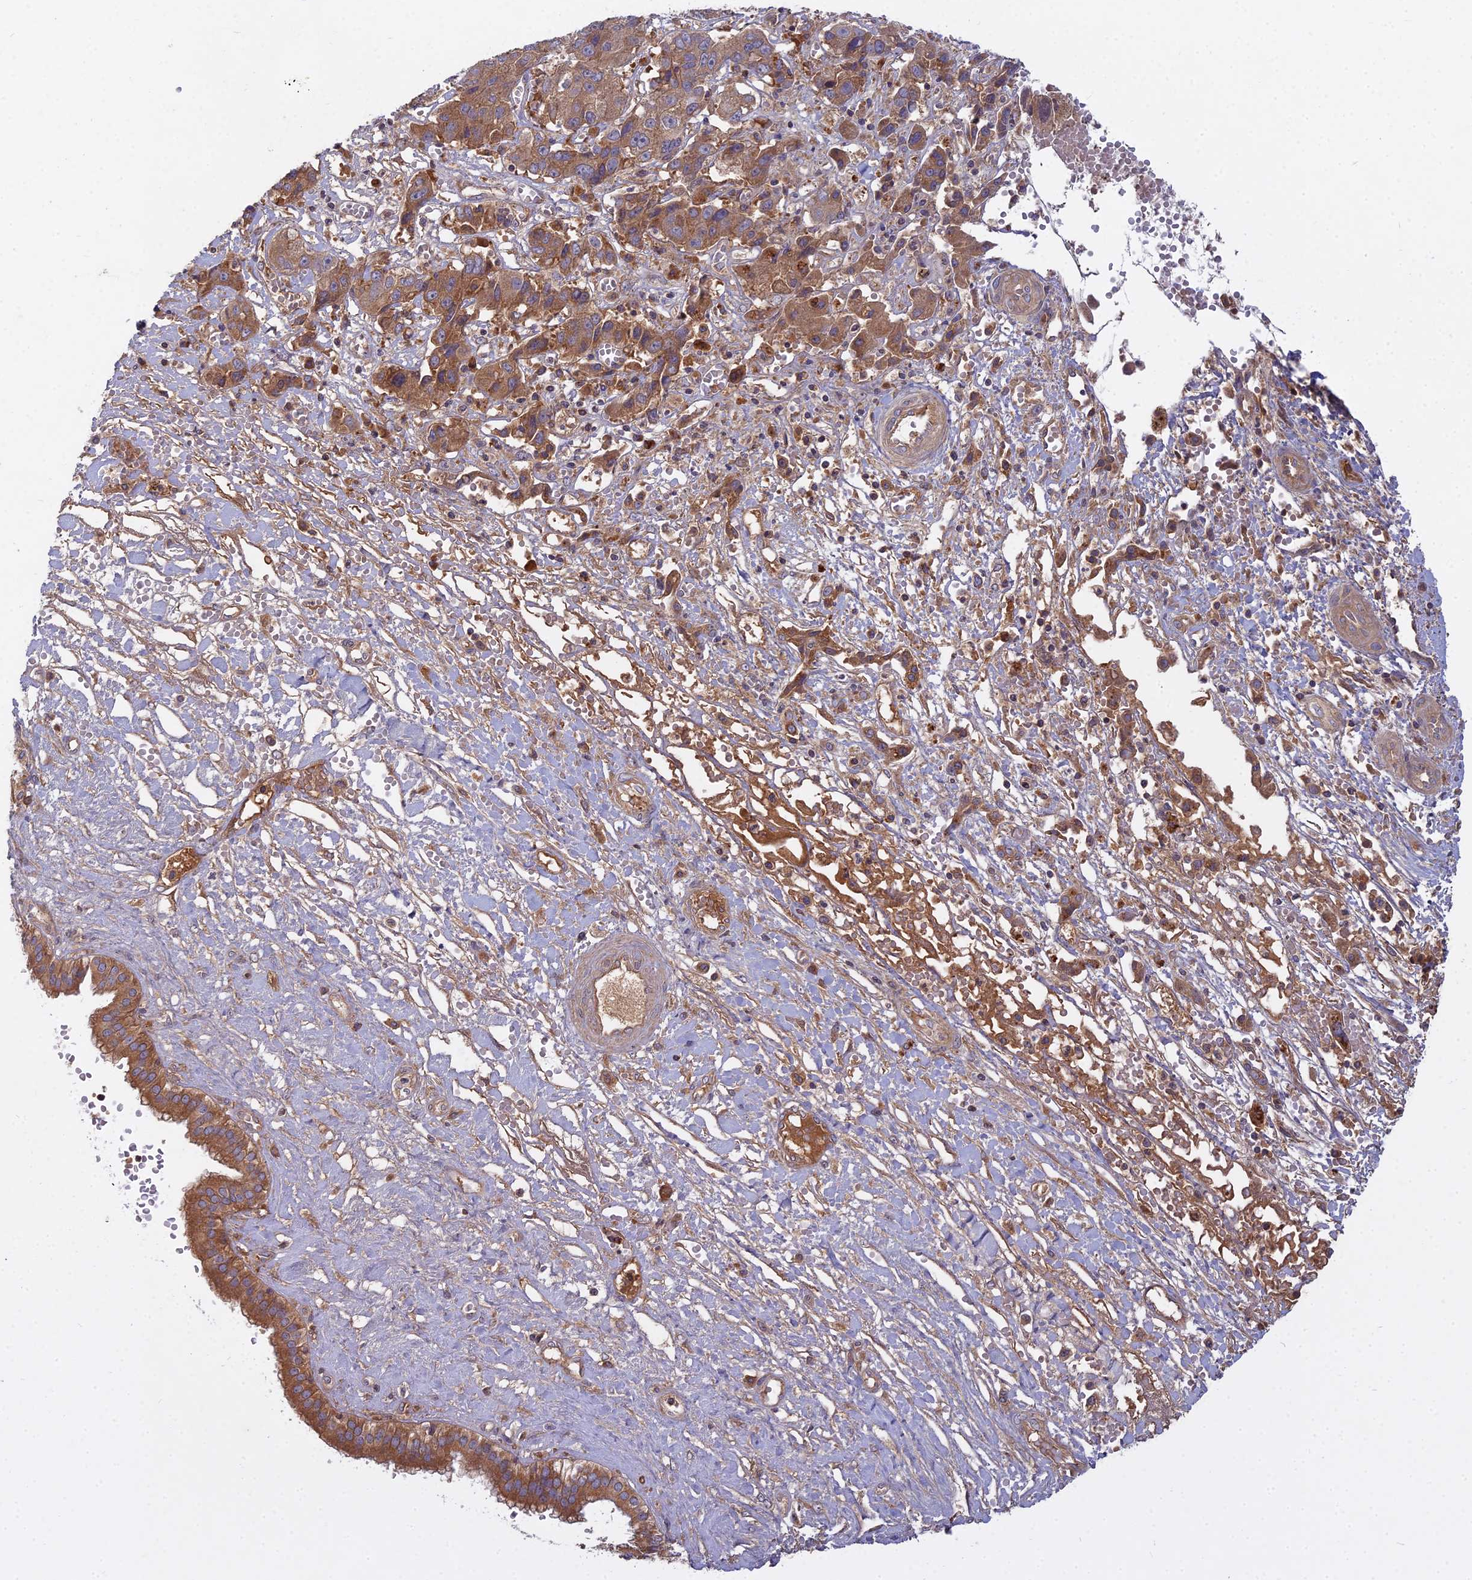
{"staining": {"intensity": "moderate", "quantity": ">75%", "location": "cytoplasmic/membranous"}, "tissue": "liver cancer", "cell_type": "Tumor cells", "image_type": "cancer", "snomed": [{"axis": "morphology", "description": "Cholangiocarcinoma"}, {"axis": "topography", "description": "Liver"}], "caption": "Moderate cytoplasmic/membranous positivity is seen in approximately >75% of tumor cells in liver cancer.", "gene": "CCDC167", "patient": {"sex": "male", "age": 67}}